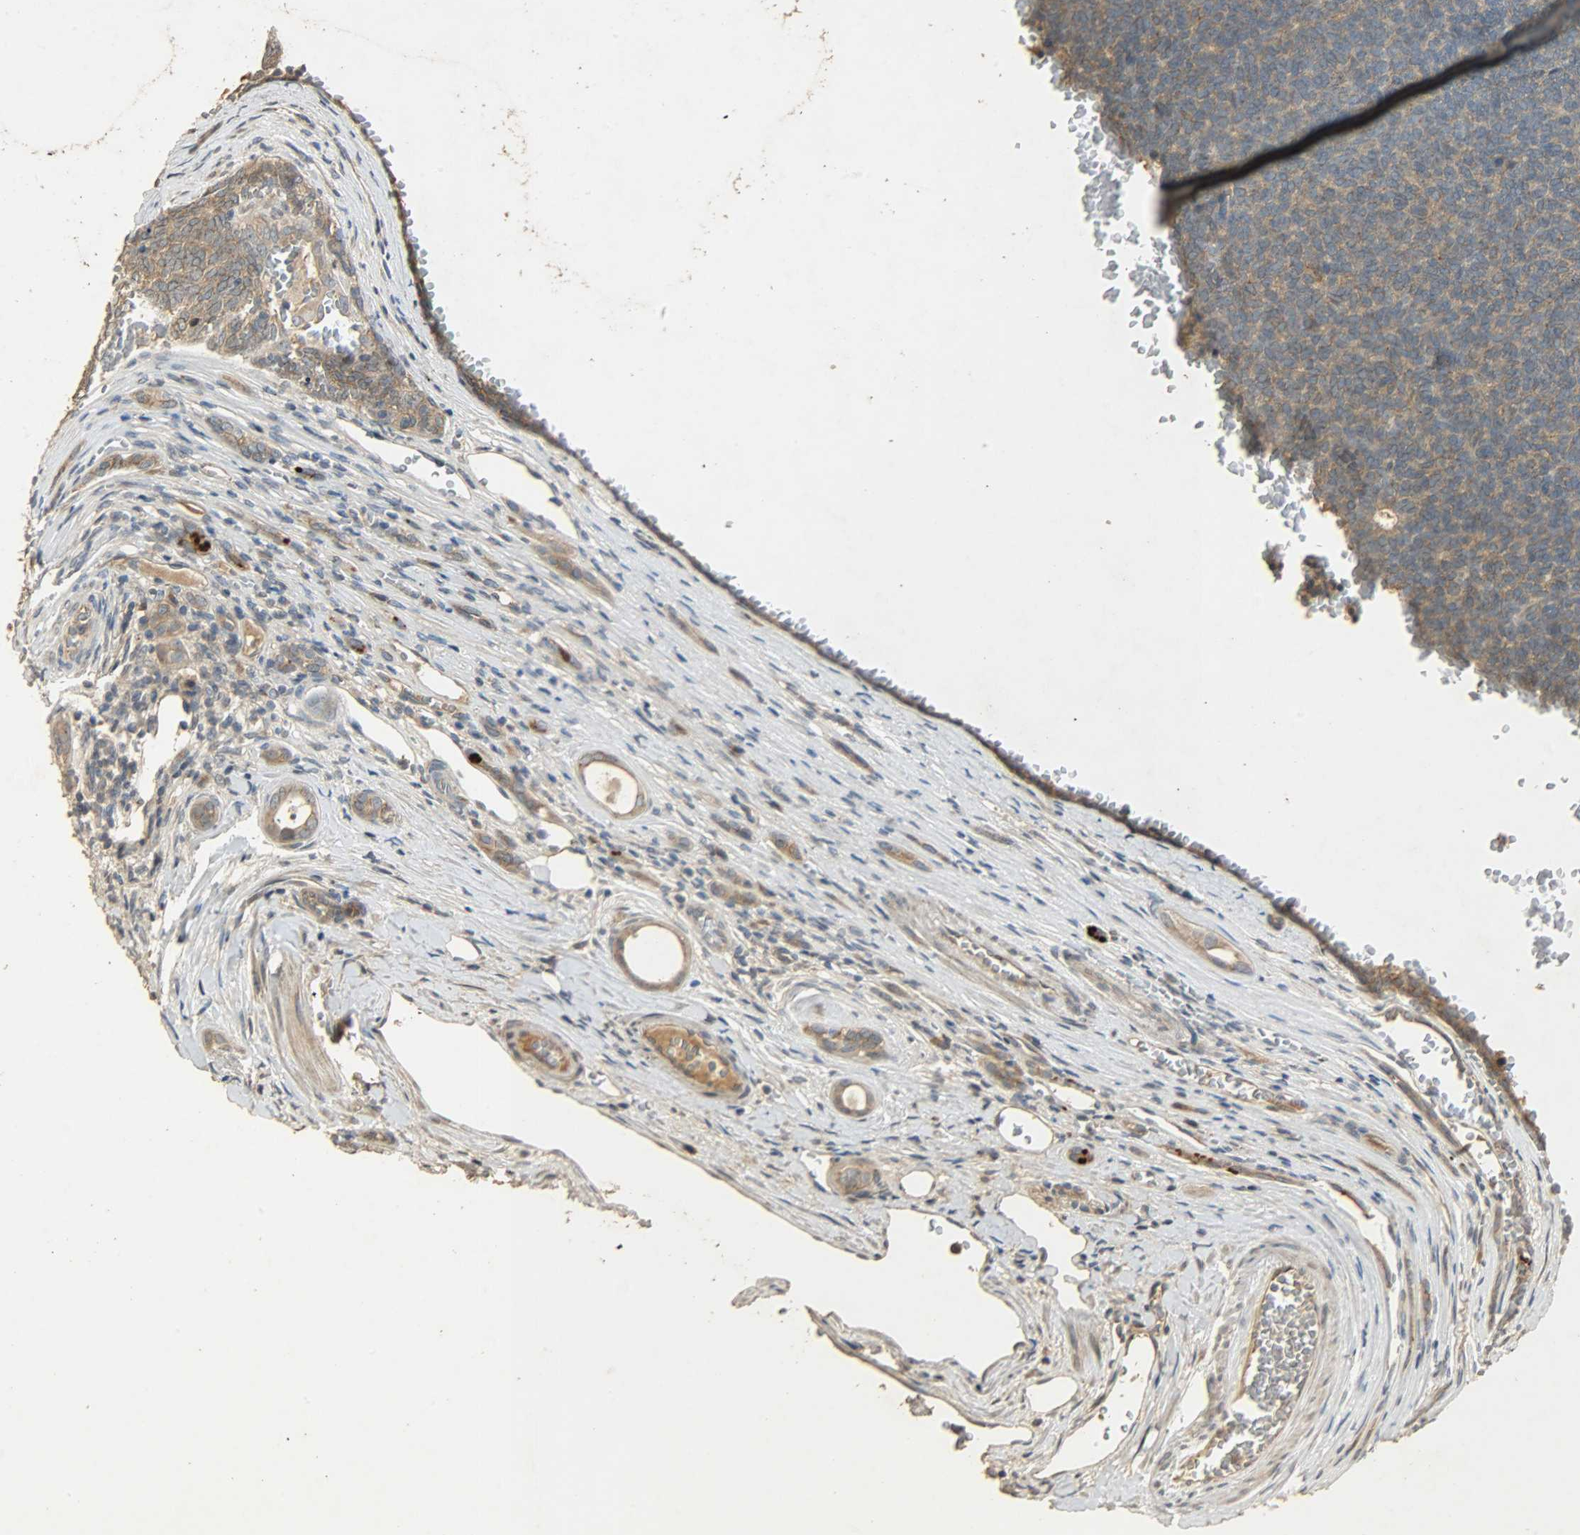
{"staining": {"intensity": "moderate", "quantity": ">75%", "location": "cytoplasmic/membranous"}, "tissue": "renal cancer", "cell_type": "Tumor cells", "image_type": "cancer", "snomed": [{"axis": "morphology", "description": "Neoplasm, malignant, NOS"}, {"axis": "topography", "description": "Kidney"}], "caption": "About >75% of tumor cells in renal cancer demonstrate moderate cytoplasmic/membranous protein positivity as visualized by brown immunohistochemical staining.", "gene": "ATP2B1", "patient": {"sex": "male", "age": 28}}